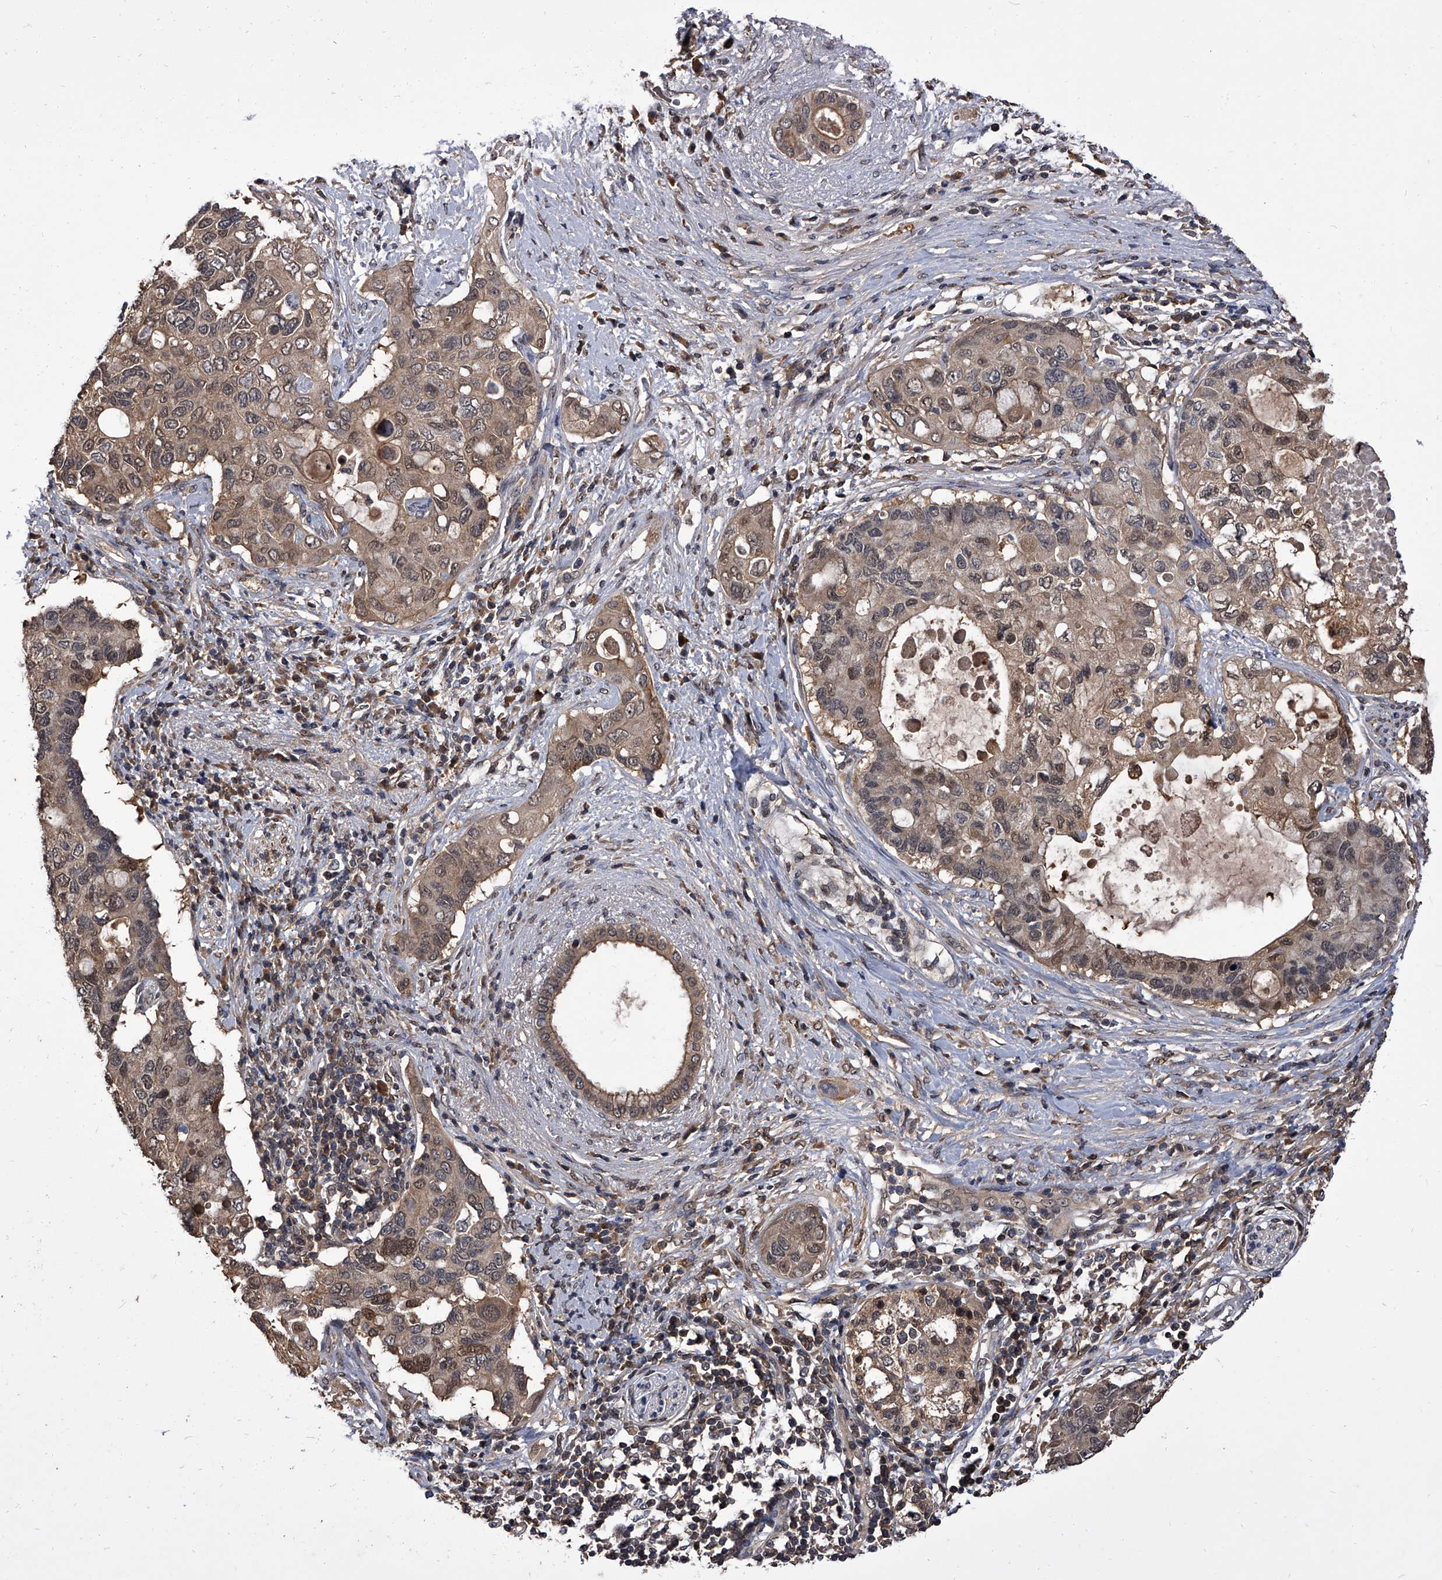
{"staining": {"intensity": "weak", "quantity": ">75%", "location": "cytoplasmic/membranous,nuclear"}, "tissue": "pancreatic cancer", "cell_type": "Tumor cells", "image_type": "cancer", "snomed": [{"axis": "morphology", "description": "Adenocarcinoma, NOS"}, {"axis": "topography", "description": "Pancreas"}], "caption": "Weak cytoplasmic/membranous and nuclear positivity is appreciated in approximately >75% of tumor cells in pancreatic cancer (adenocarcinoma).", "gene": "SLC18B1", "patient": {"sex": "female", "age": 56}}